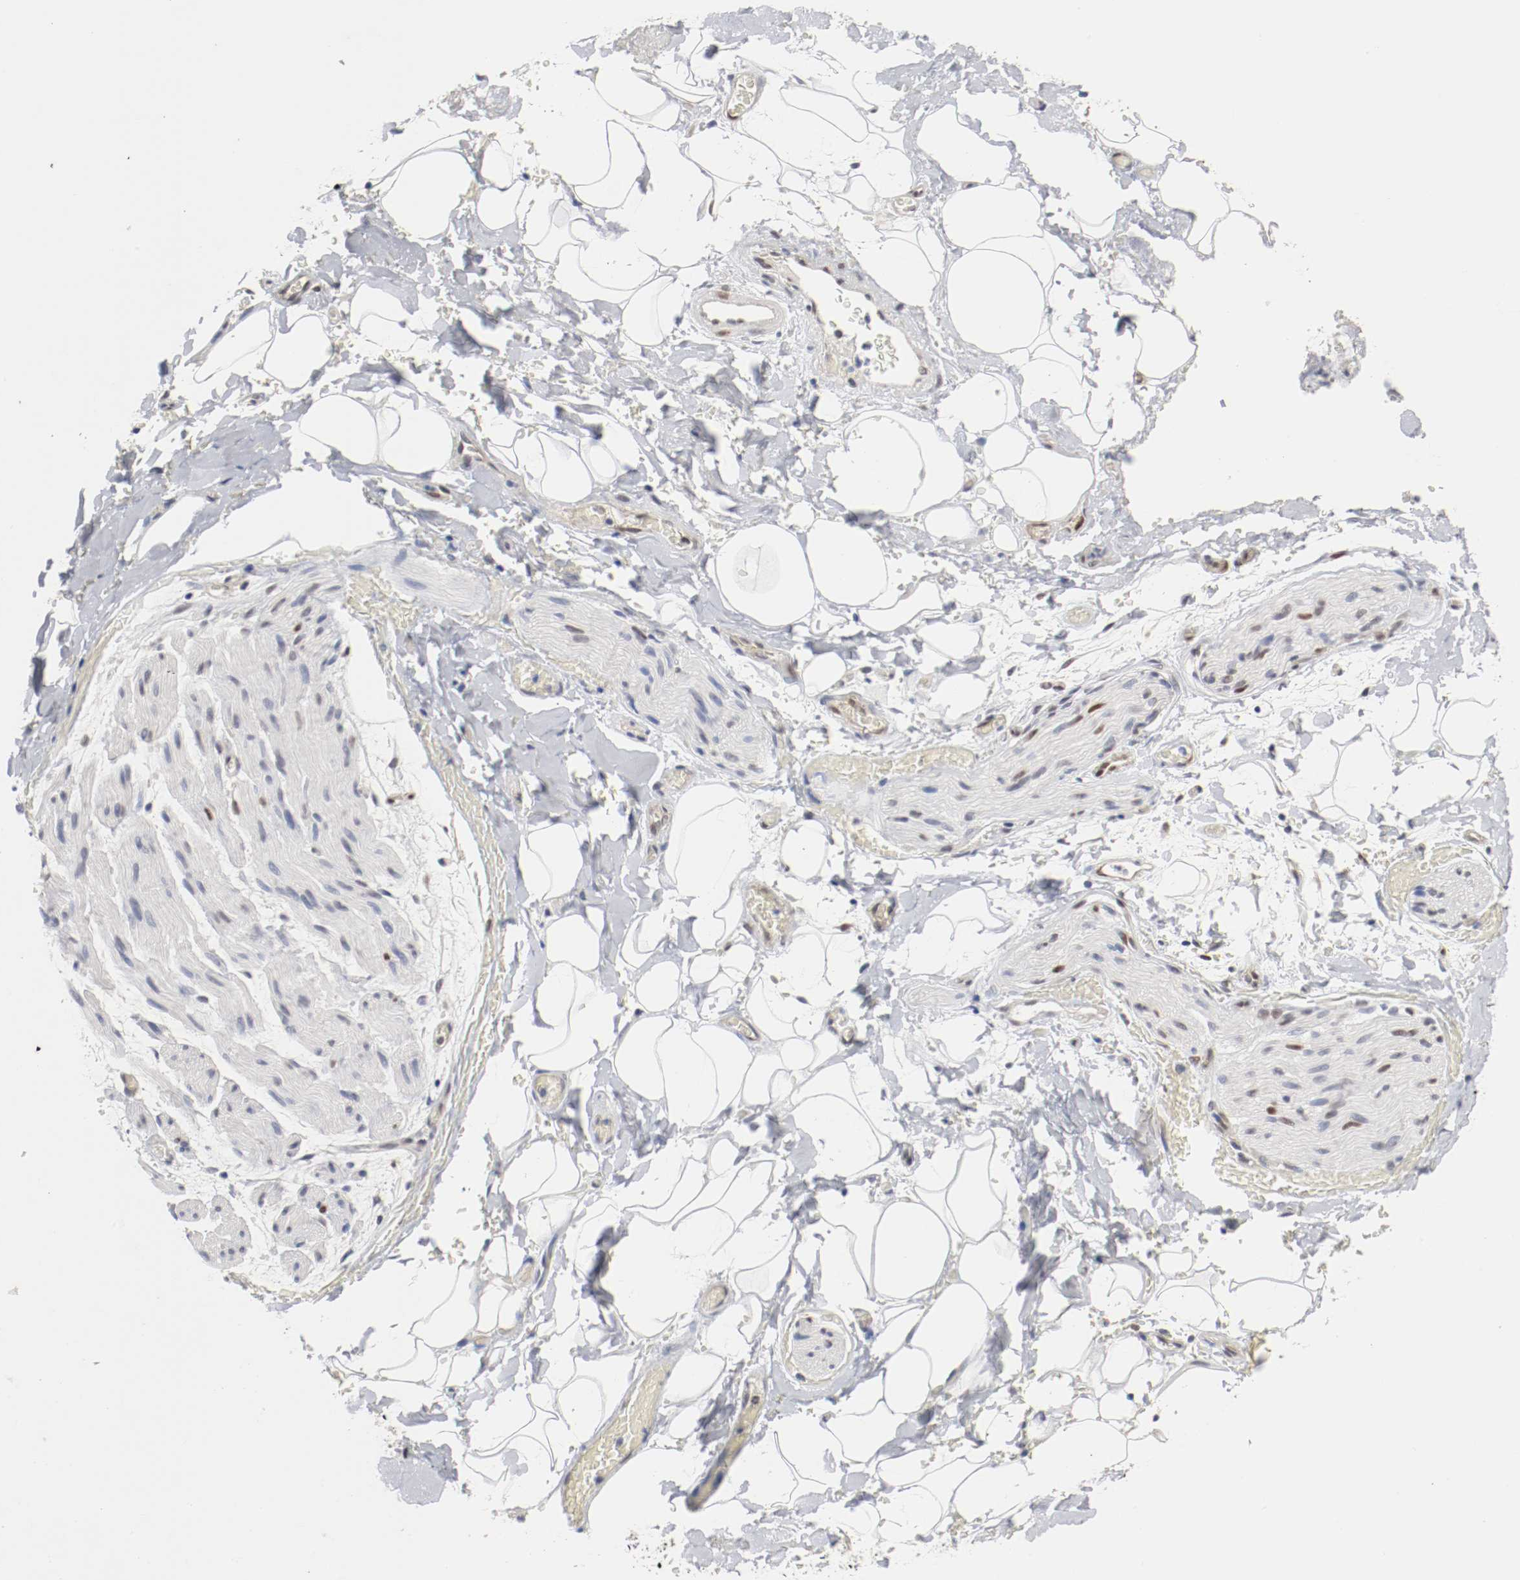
{"staining": {"intensity": "negative", "quantity": "none", "location": "none"}, "tissue": "adipose tissue", "cell_type": "Adipocytes", "image_type": "normal", "snomed": [{"axis": "morphology", "description": "Normal tissue, NOS"}, {"axis": "morphology", "description": "Cholangiocarcinoma"}, {"axis": "topography", "description": "Liver"}, {"axis": "topography", "description": "Peripheral nerve tissue"}], "caption": "High magnification brightfield microscopy of normal adipose tissue stained with DAB (brown) and counterstained with hematoxylin (blue): adipocytes show no significant positivity. Brightfield microscopy of immunohistochemistry (IHC) stained with DAB (3,3'-diaminobenzidine) (brown) and hematoxylin (blue), captured at high magnification.", "gene": "FOSL2", "patient": {"sex": "male", "age": 50}}